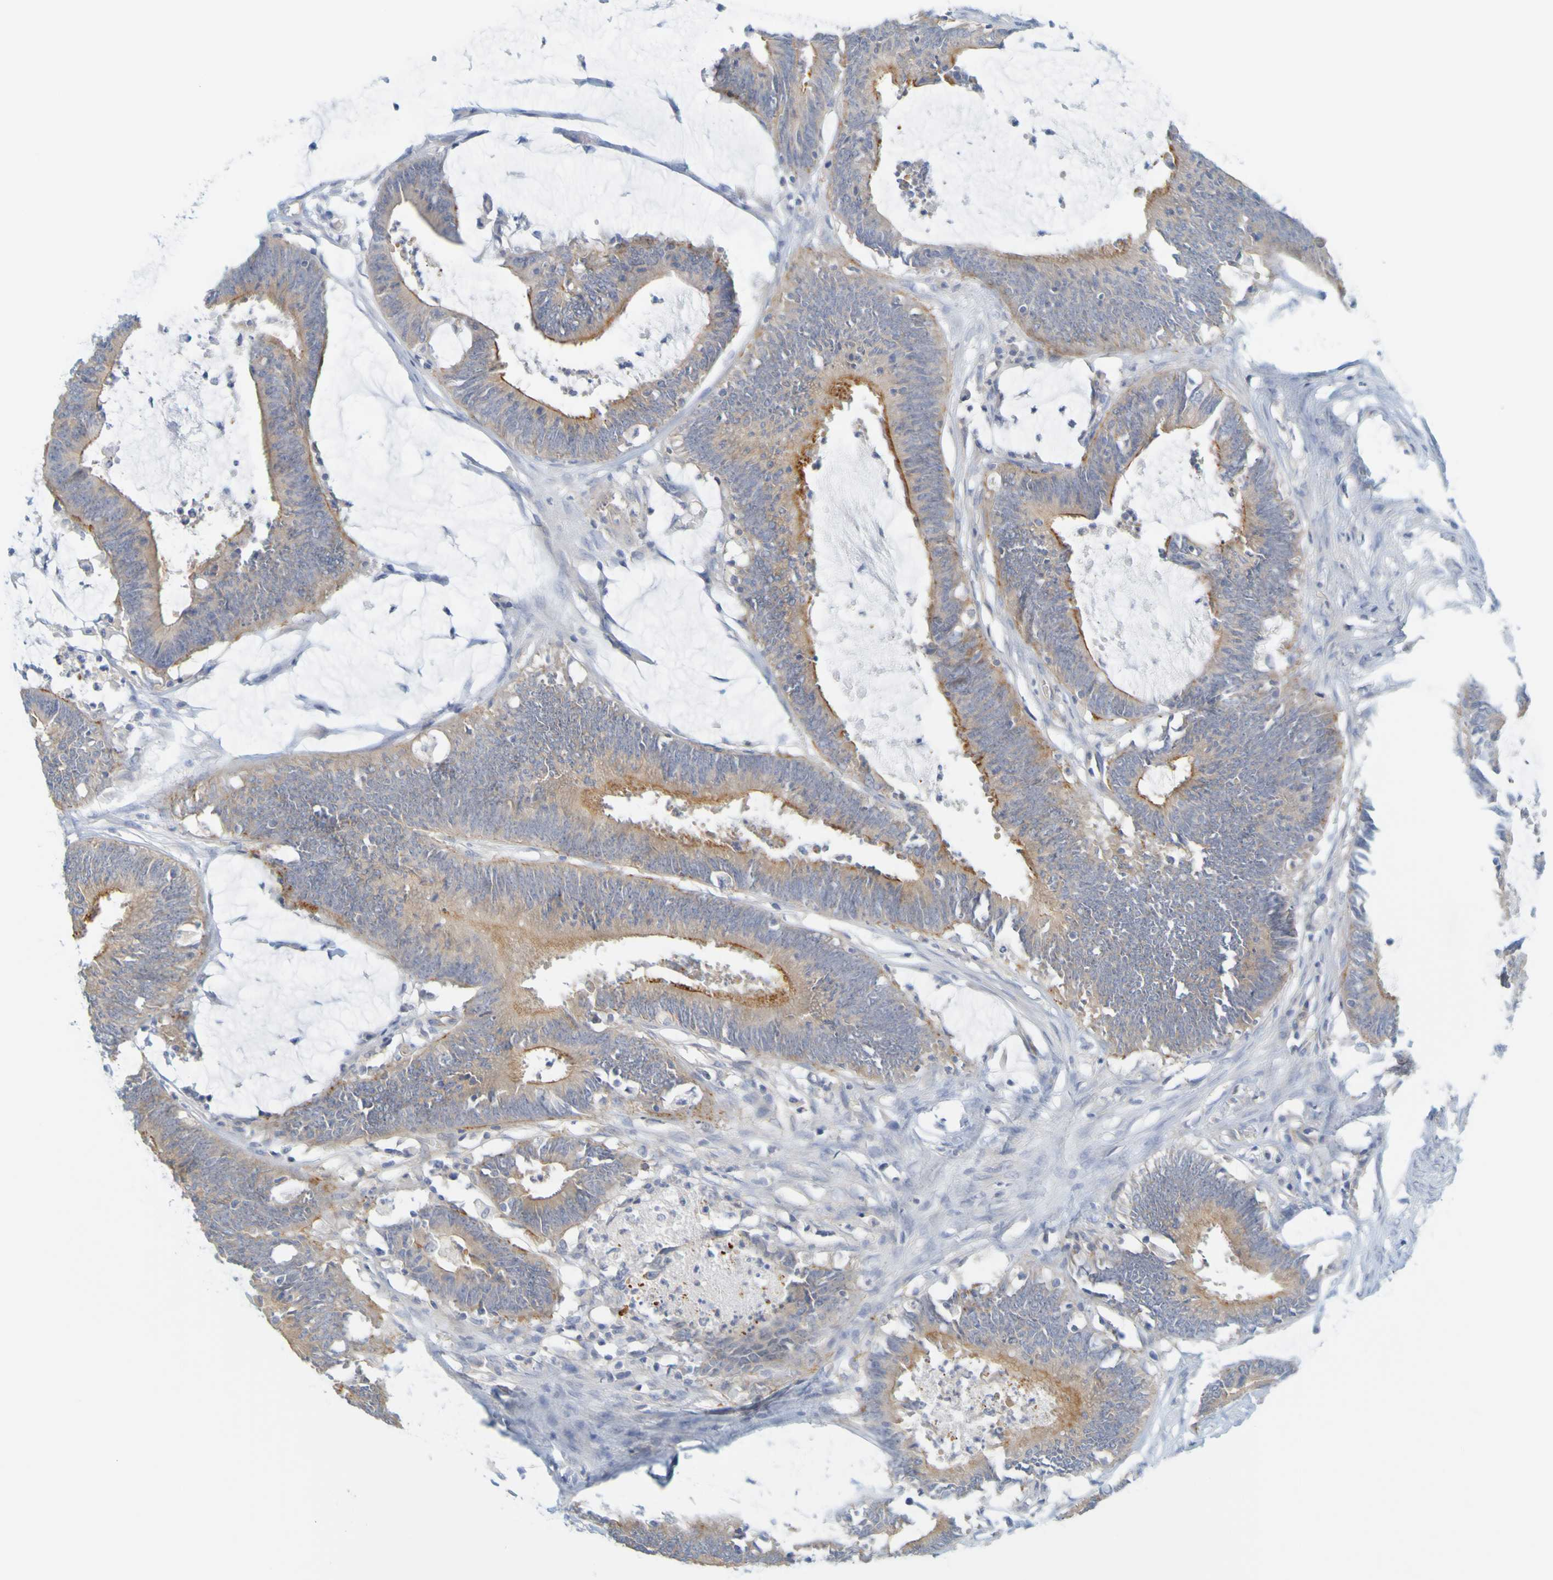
{"staining": {"intensity": "moderate", "quantity": "25%-75%", "location": "cytoplasmic/membranous"}, "tissue": "colorectal cancer", "cell_type": "Tumor cells", "image_type": "cancer", "snomed": [{"axis": "morphology", "description": "Adenocarcinoma, NOS"}, {"axis": "topography", "description": "Rectum"}], "caption": "Immunohistochemical staining of human colorectal cancer displays medium levels of moderate cytoplasmic/membranous positivity in about 25%-75% of tumor cells. (Stains: DAB (3,3'-diaminobenzidine) in brown, nuclei in blue, Microscopy: brightfield microscopy at high magnification).", "gene": "APPL1", "patient": {"sex": "female", "age": 66}}